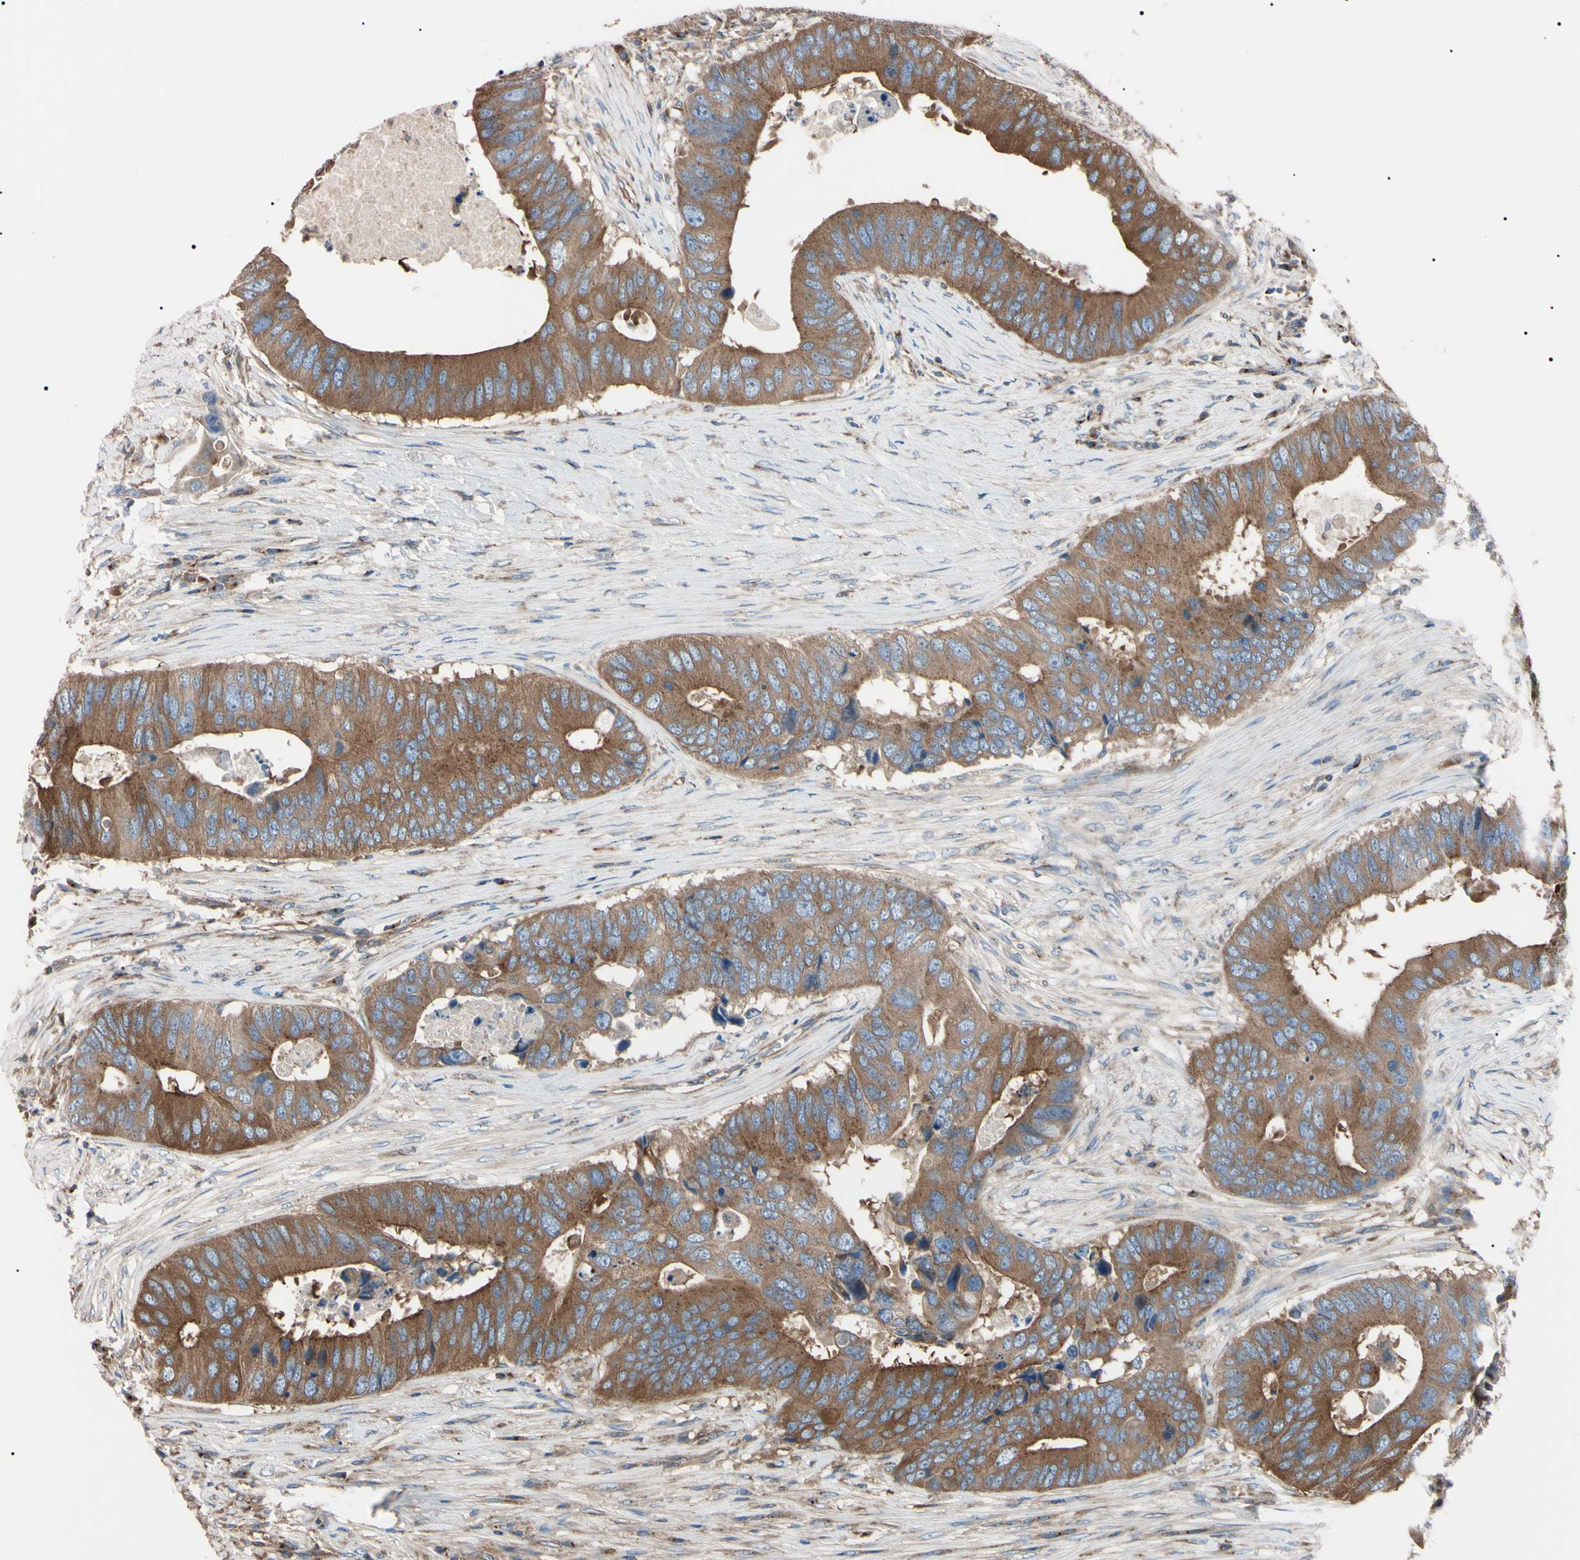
{"staining": {"intensity": "moderate", "quantity": ">75%", "location": "cytoplasmic/membranous"}, "tissue": "colorectal cancer", "cell_type": "Tumor cells", "image_type": "cancer", "snomed": [{"axis": "morphology", "description": "Adenocarcinoma, NOS"}, {"axis": "topography", "description": "Colon"}], "caption": "Moderate cytoplasmic/membranous protein staining is identified in approximately >75% of tumor cells in colorectal cancer.", "gene": "PRKACA", "patient": {"sex": "male", "age": 71}}